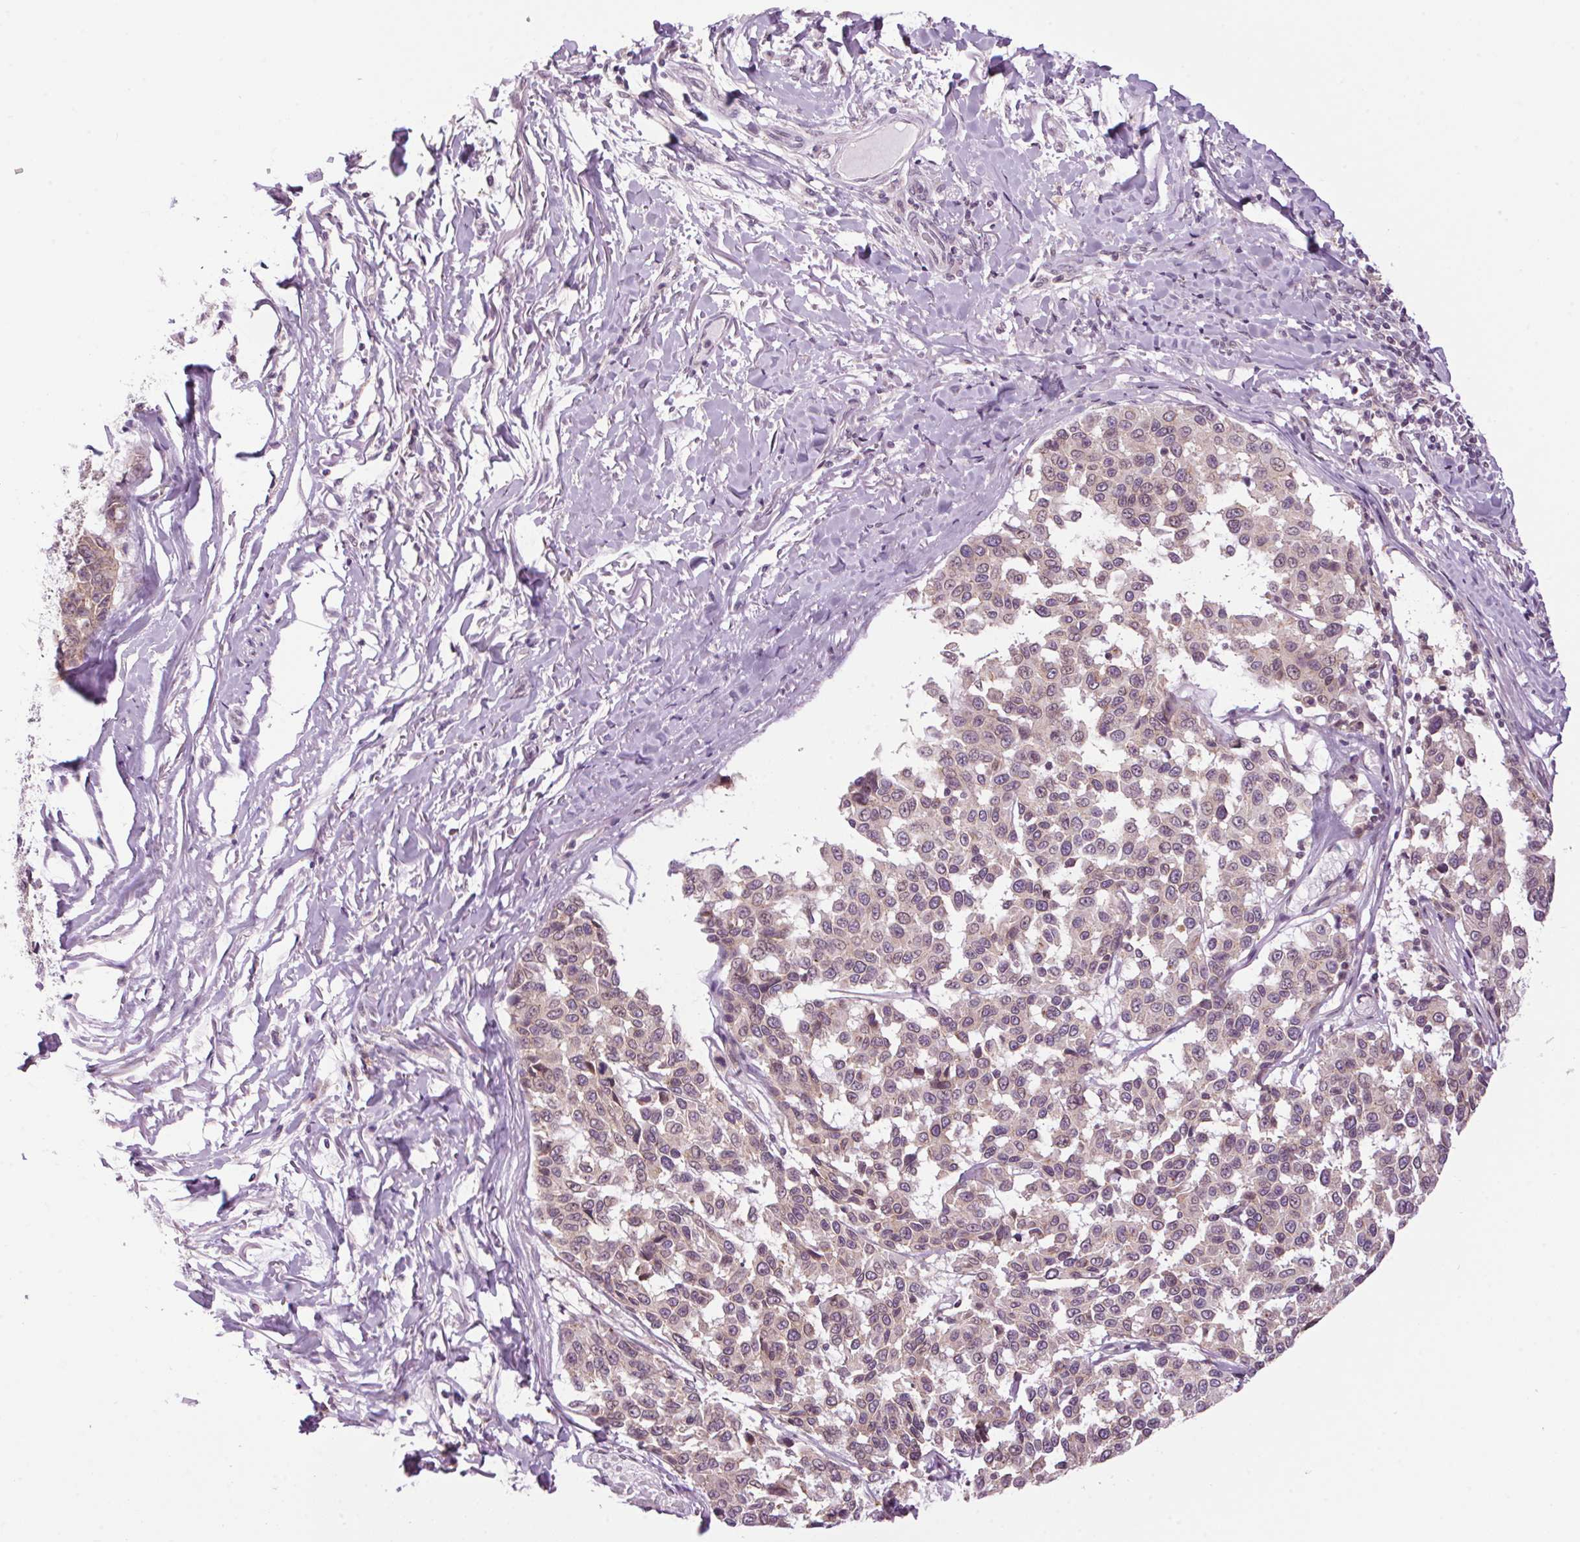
{"staining": {"intensity": "weak", "quantity": "<25%", "location": "cytoplasmic/membranous"}, "tissue": "melanoma", "cell_type": "Tumor cells", "image_type": "cancer", "snomed": [{"axis": "morphology", "description": "Malignant melanoma, NOS"}, {"axis": "topography", "description": "Skin"}], "caption": "A micrograph of human malignant melanoma is negative for staining in tumor cells.", "gene": "SMIM13", "patient": {"sex": "female", "age": 66}}